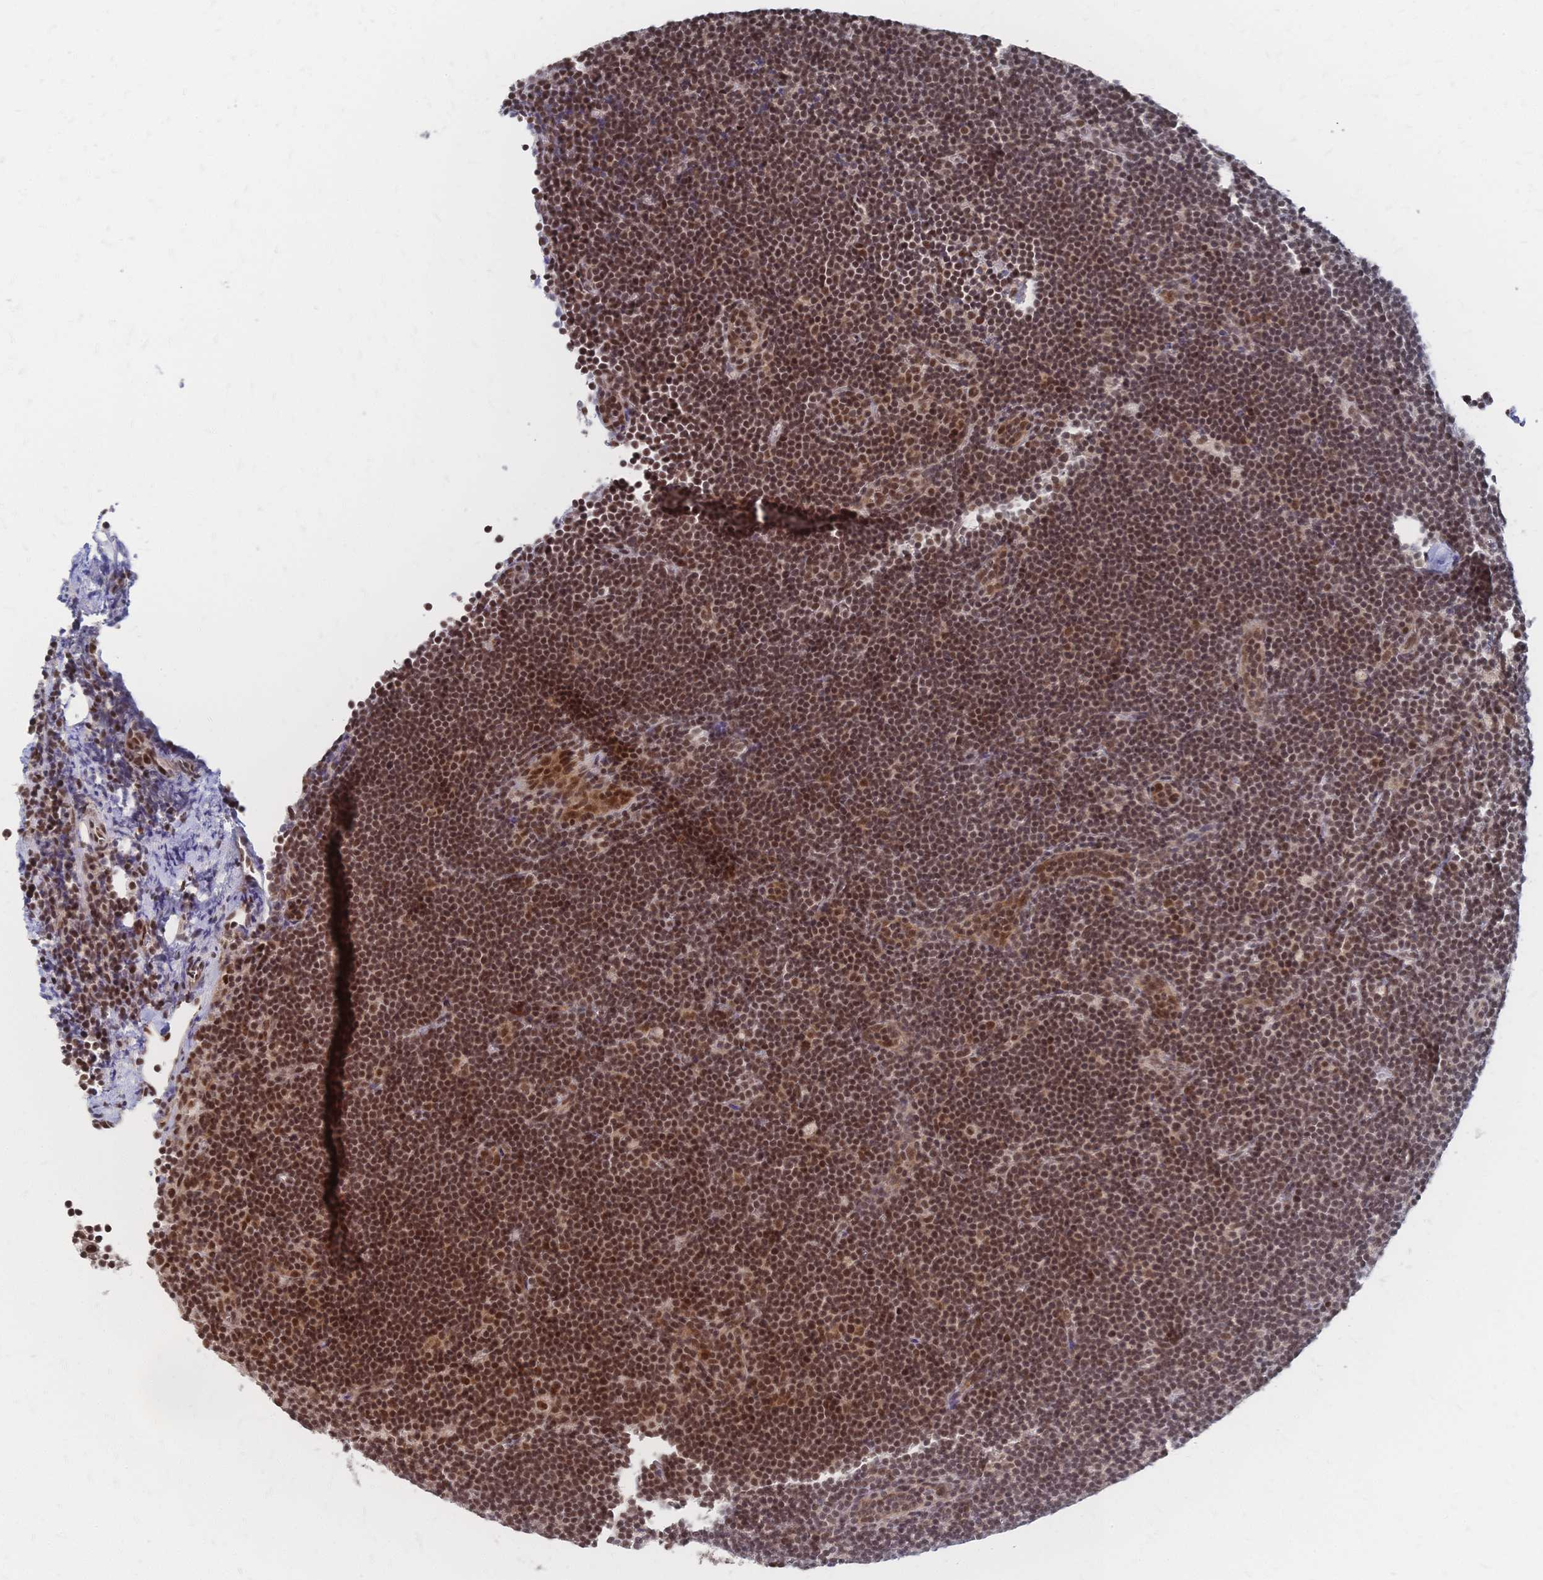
{"staining": {"intensity": "moderate", "quantity": ">75%", "location": "nuclear"}, "tissue": "lymphoma", "cell_type": "Tumor cells", "image_type": "cancer", "snomed": [{"axis": "morphology", "description": "Malignant lymphoma, non-Hodgkin's type, Low grade"}, {"axis": "topography", "description": "Lymph node"}], "caption": "Immunohistochemistry (DAB) staining of low-grade malignant lymphoma, non-Hodgkin's type reveals moderate nuclear protein staining in approximately >75% of tumor cells.", "gene": "NELFA", "patient": {"sex": "female", "age": 73}}